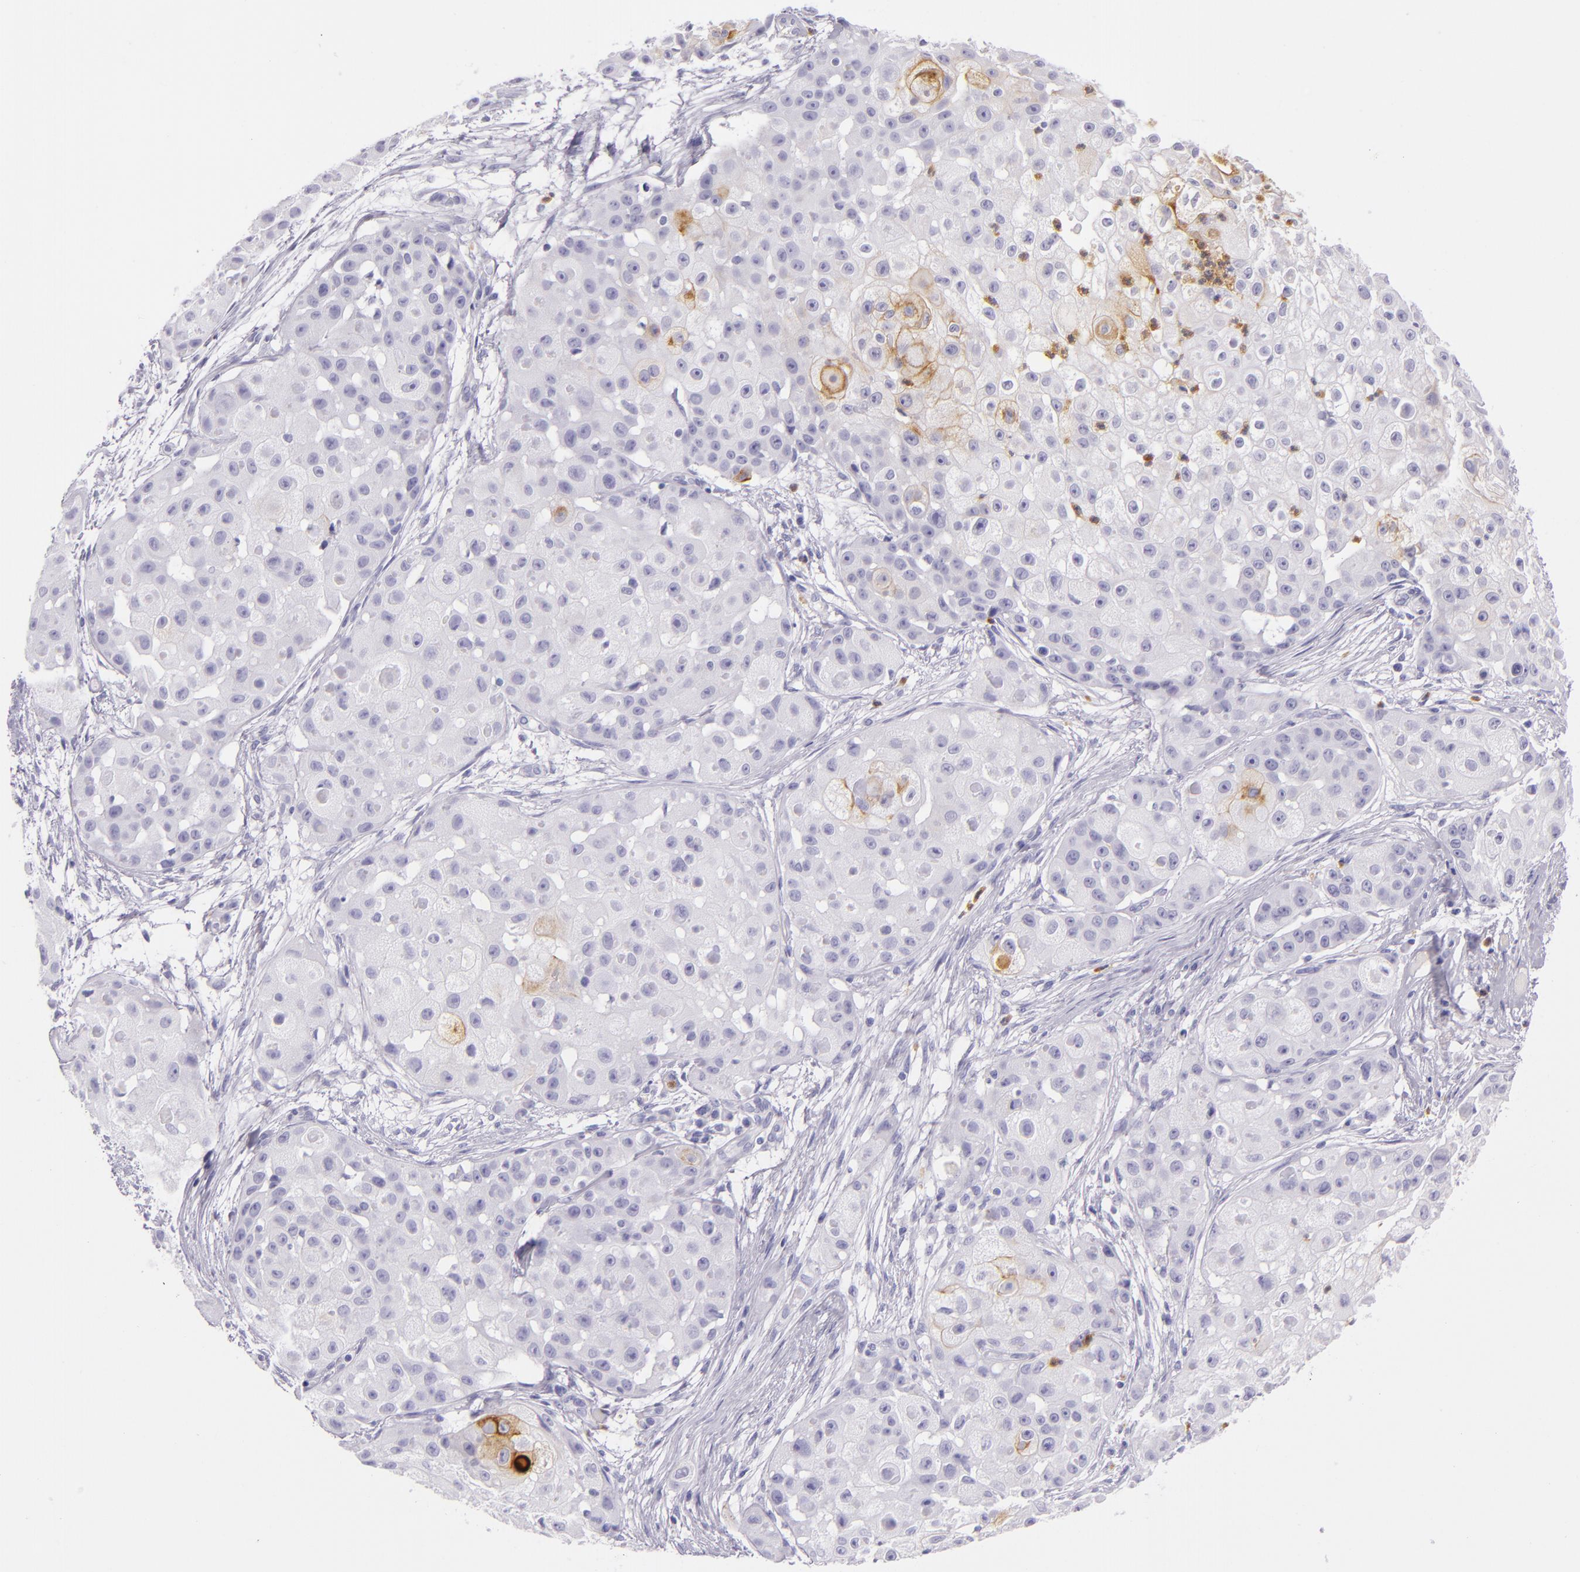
{"staining": {"intensity": "weak", "quantity": "<25%", "location": "cytoplasmic/membranous"}, "tissue": "skin cancer", "cell_type": "Tumor cells", "image_type": "cancer", "snomed": [{"axis": "morphology", "description": "Squamous cell carcinoma, NOS"}, {"axis": "topography", "description": "Skin"}], "caption": "Immunohistochemistry (IHC) histopathology image of human skin squamous cell carcinoma stained for a protein (brown), which exhibits no staining in tumor cells. Brightfield microscopy of immunohistochemistry (IHC) stained with DAB (brown) and hematoxylin (blue), captured at high magnification.", "gene": "CEACAM1", "patient": {"sex": "female", "age": 57}}